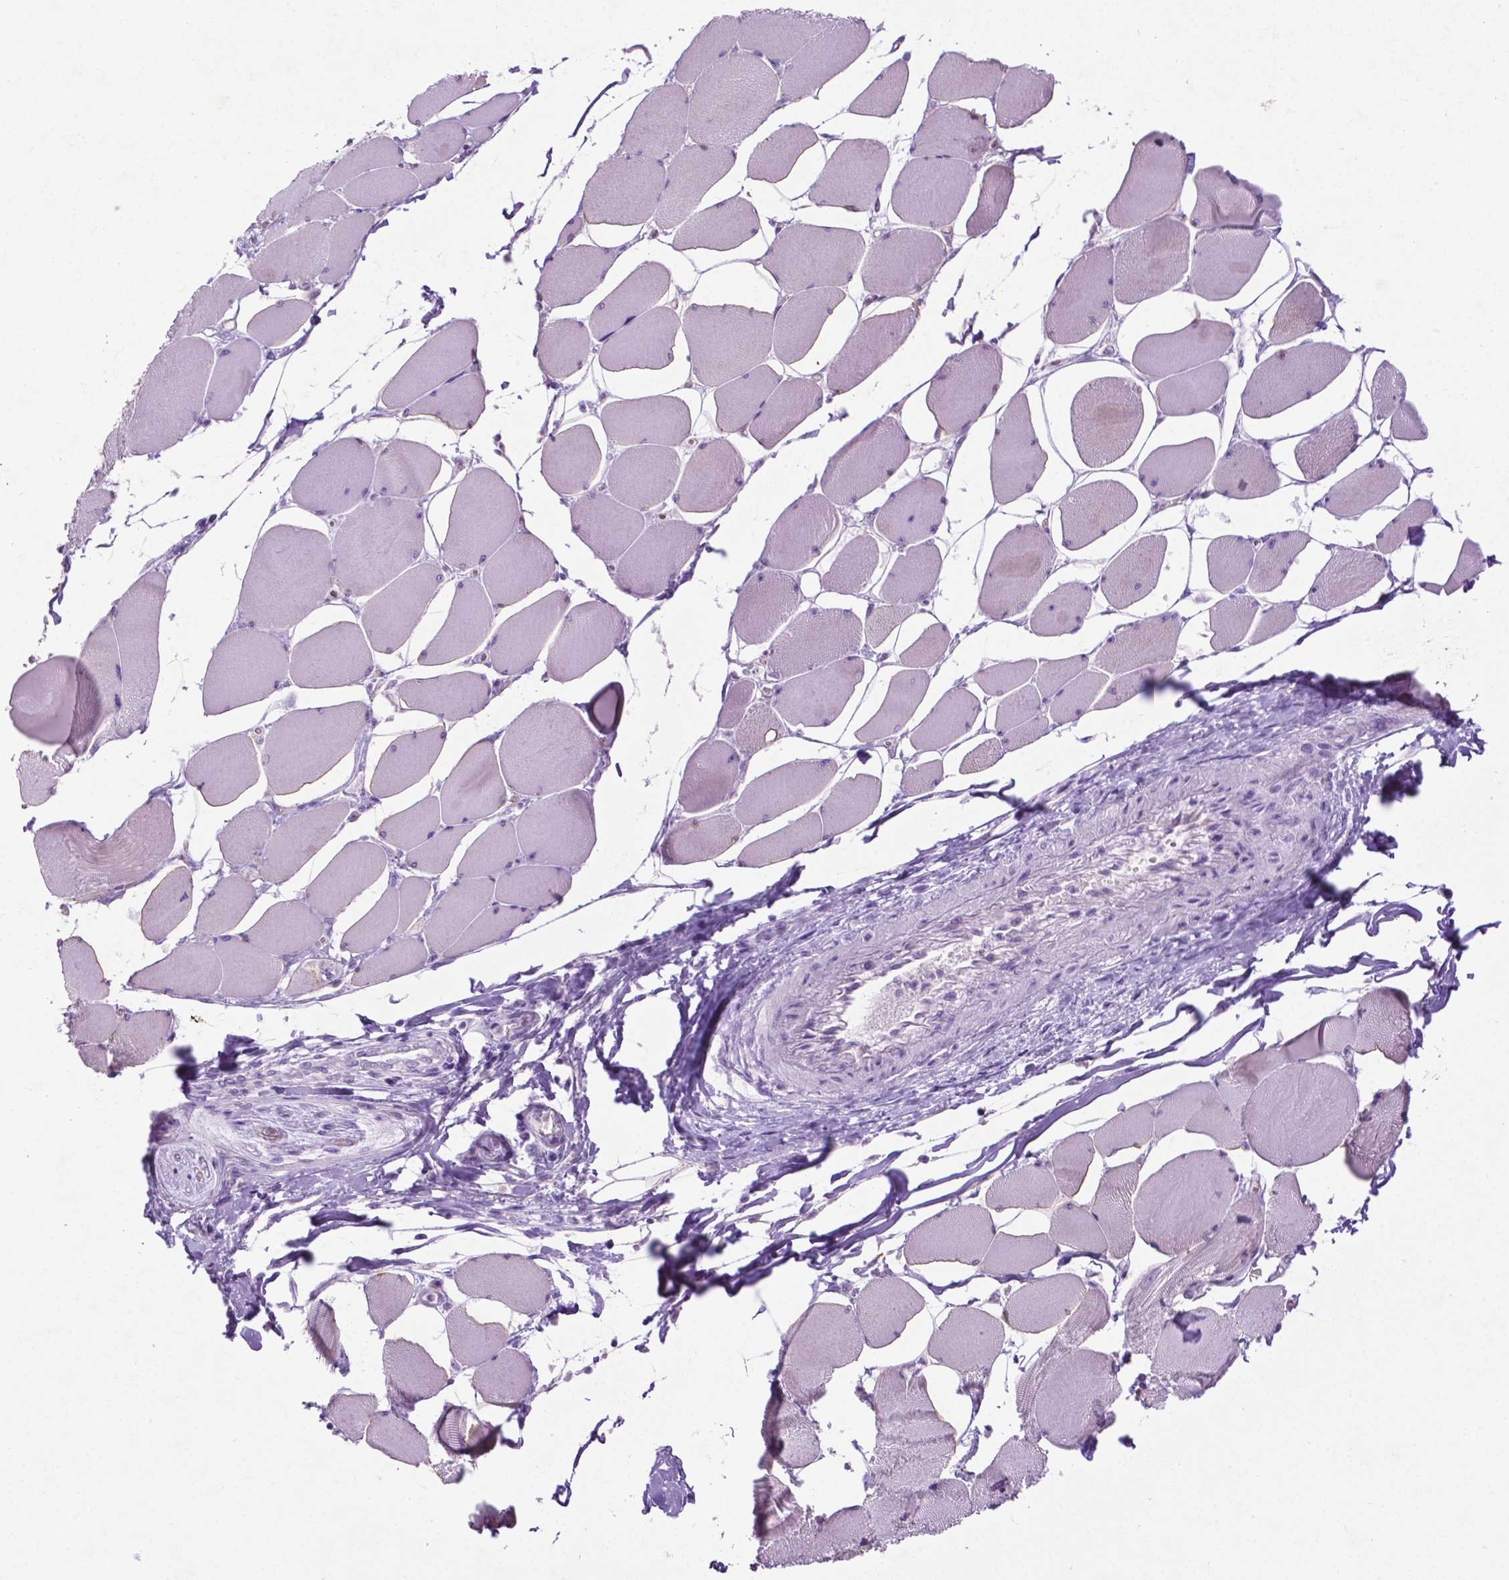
{"staining": {"intensity": "negative", "quantity": "none", "location": "none"}, "tissue": "skeletal muscle", "cell_type": "Myocytes", "image_type": "normal", "snomed": [{"axis": "morphology", "description": "Normal tissue, NOS"}, {"axis": "topography", "description": "Skeletal muscle"}], "caption": "Immunohistochemistry micrograph of unremarkable human skeletal muscle stained for a protein (brown), which reveals no expression in myocytes. Brightfield microscopy of IHC stained with DAB (brown) and hematoxylin (blue), captured at high magnification.", "gene": "PHGR1", "patient": {"sex": "female", "age": 75}}